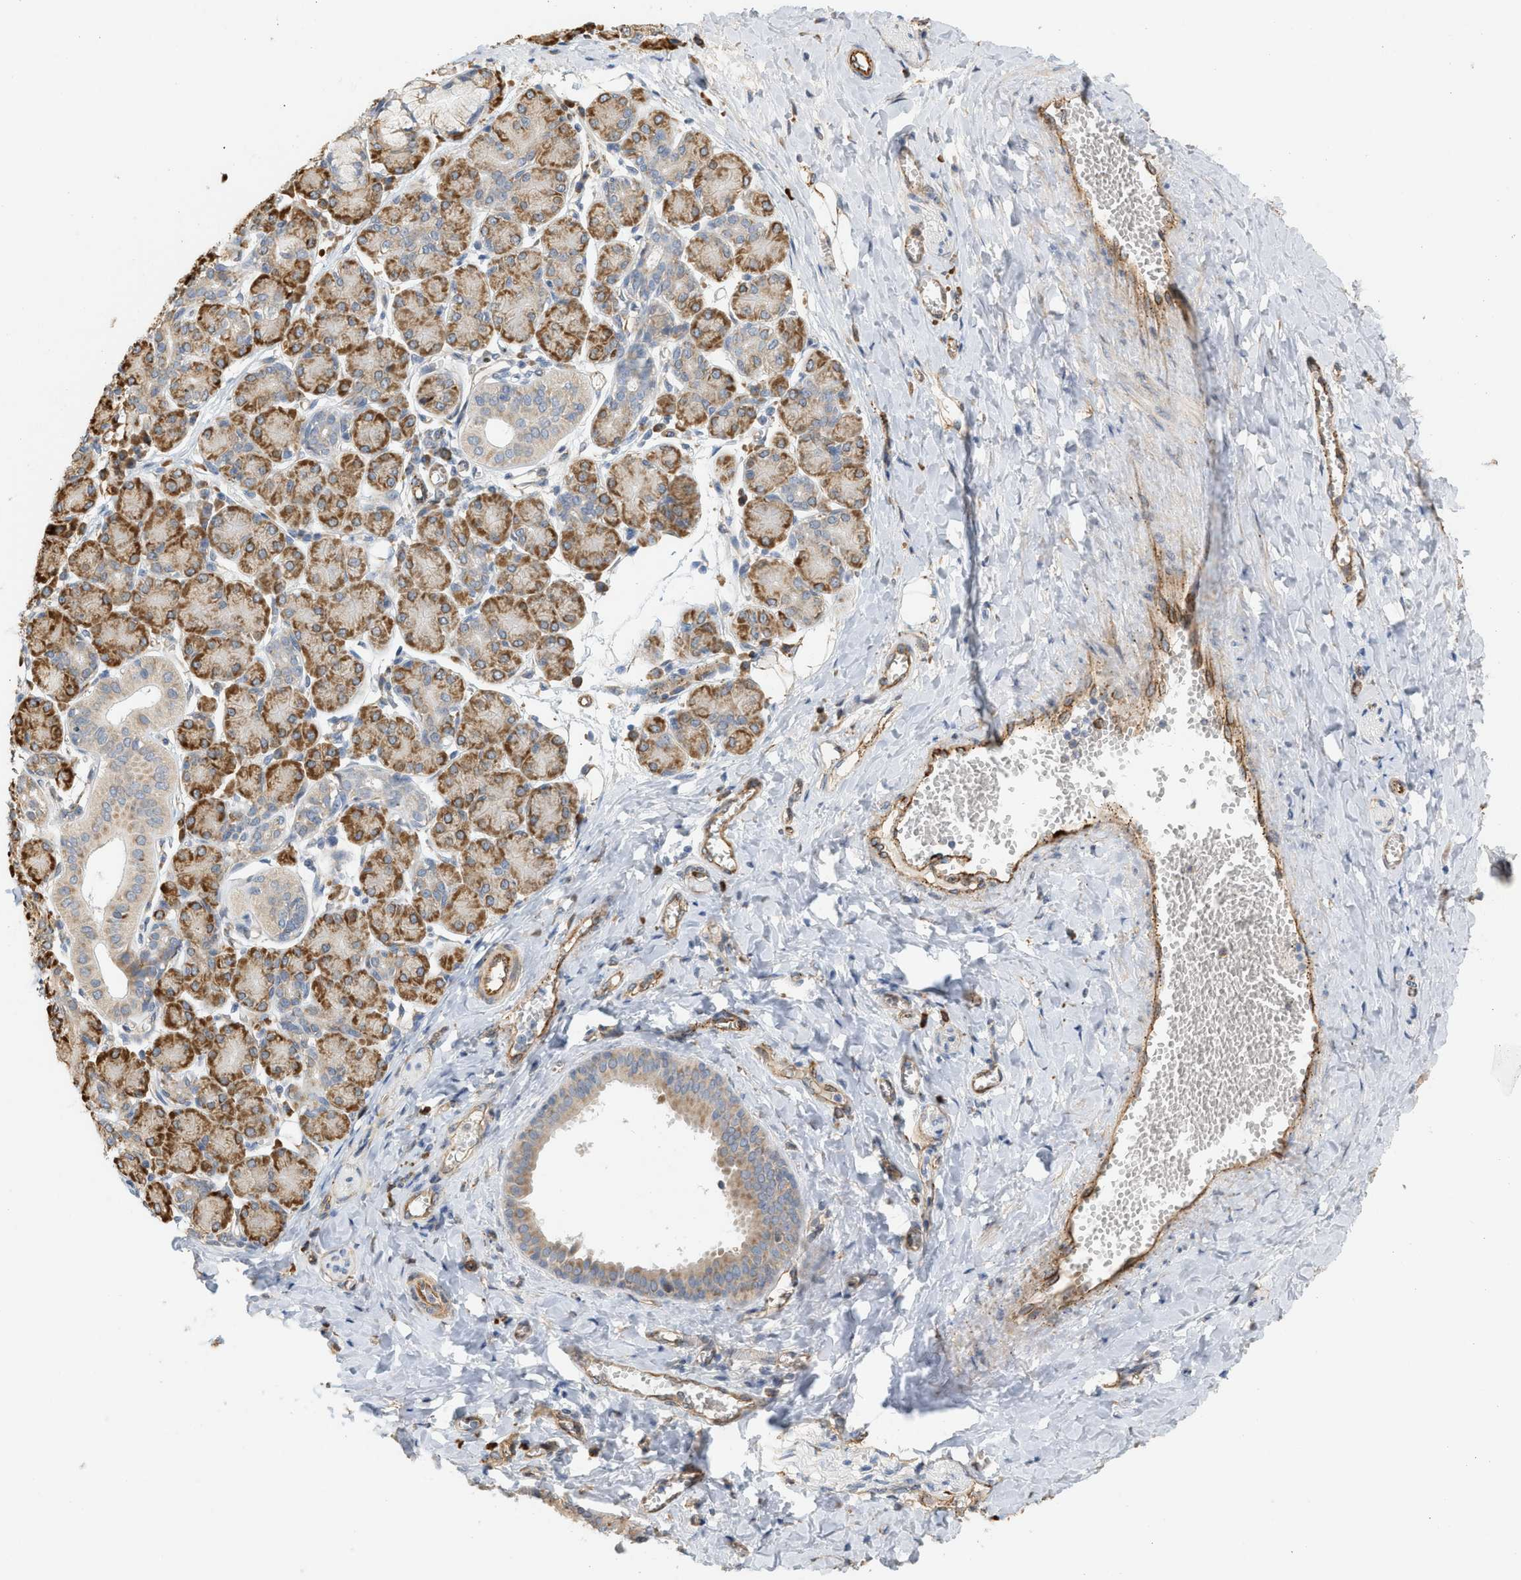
{"staining": {"intensity": "moderate", "quantity": ">75%", "location": "cytoplasmic/membranous"}, "tissue": "salivary gland", "cell_type": "Glandular cells", "image_type": "normal", "snomed": [{"axis": "morphology", "description": "Normal tissue, NOS"}, {"axis": "morphology", "description": "Inflammation, NOS"}, {"axis": "topography", "description": "Lymph node"}, {"axis": "topography", "description": "Salivary gland"}], "caption": "Glandular cells show medium levels of moderate cytoplasmic/membranous expression in about >75% of cells in benign human salivary gland.", "gene": "SVOP", "patient": {"sex": "male", "age": 3}}